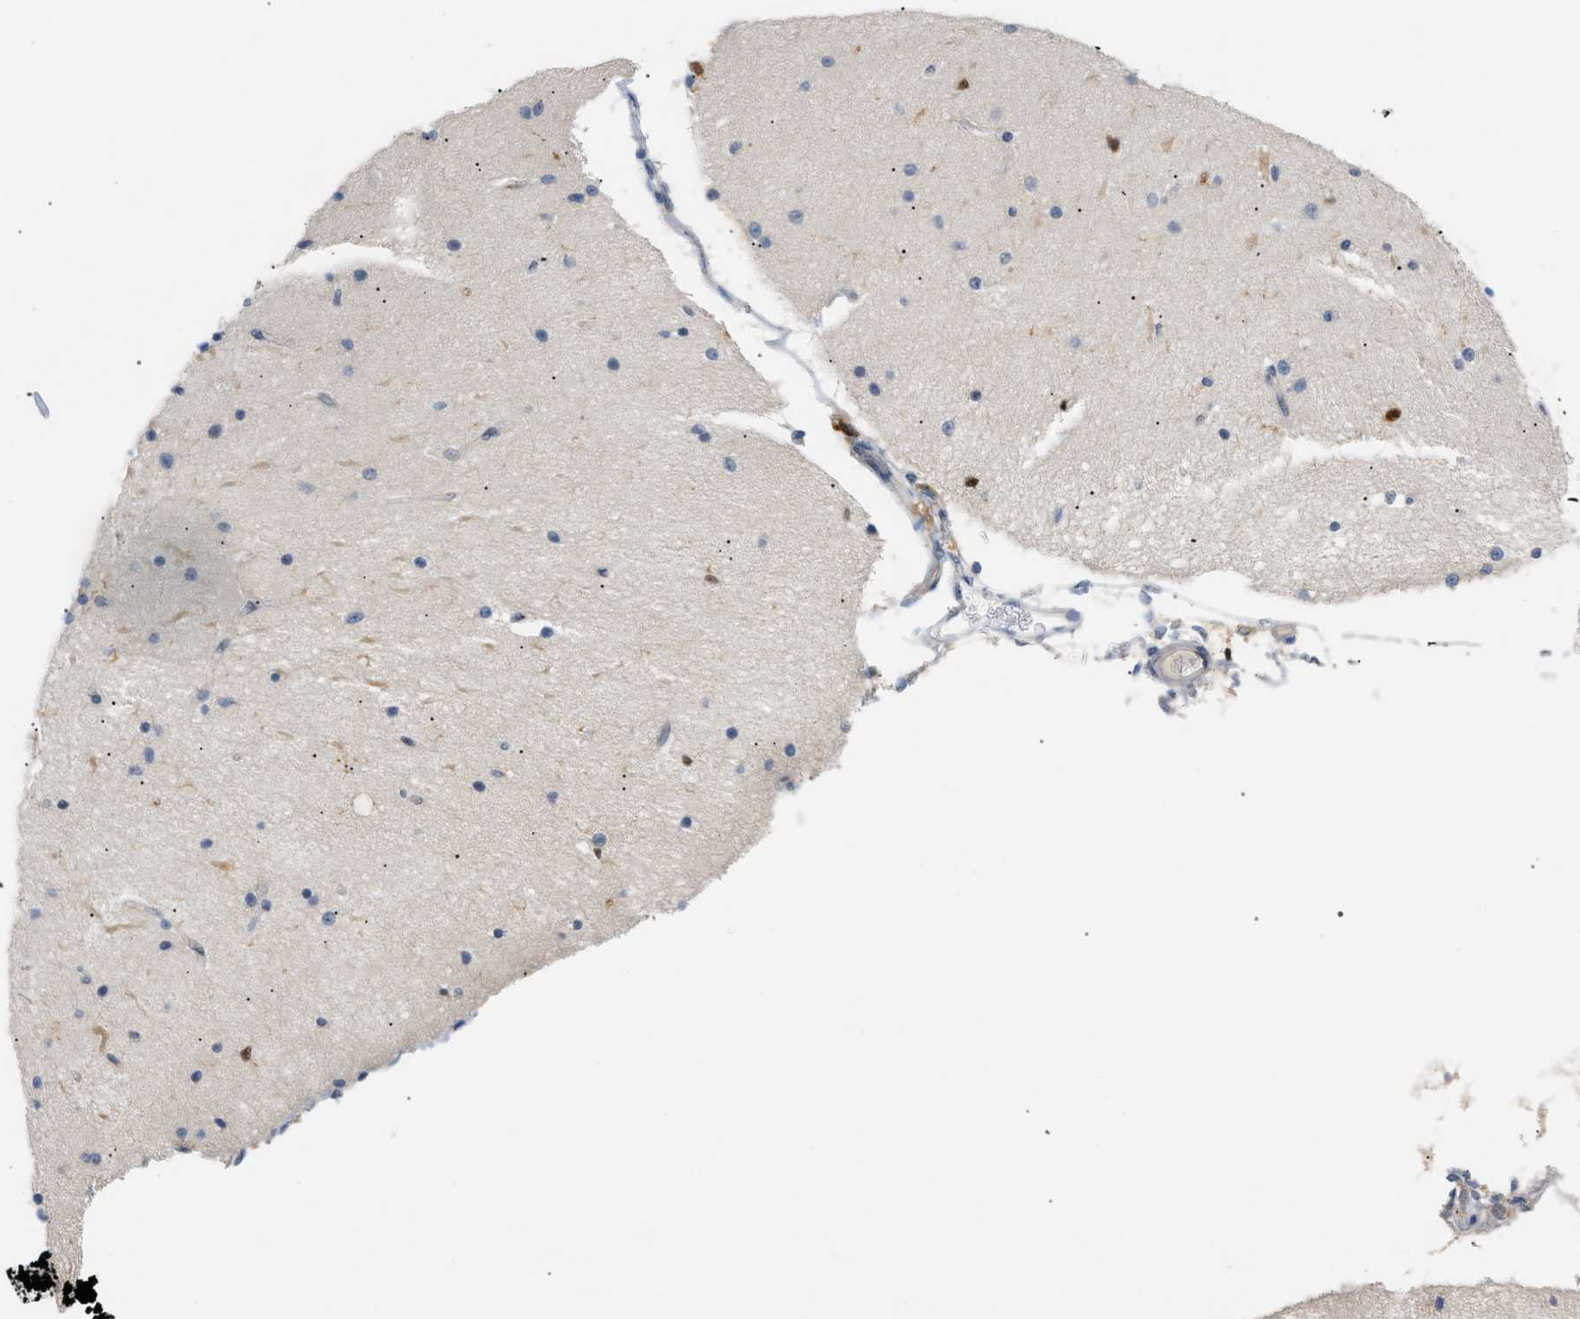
{"staining": {"intensity": "strong", "quantity": "<25%", "location": "nuclear"}, "tissue": "cerebellum", "cell_type": "Cells in granular layer", "image_type": "normal", "snomed": [{"axis": "morphology", "description": "Normal tissue, NOS"}, {"axis": "topography", "description": "Cerebellum"}], "caption": "Immunohistochemistry (DAB (3,3'-diaminobenzidine)) staining of benign cerebellum exhibits strong nuclear protein positivity in approximately <25% of cells in granular layer. (Stains: DAB in brown, nuclei in blue, Microscopy: brightfield microscopy at high magnification).", "gene": "PYCARD", "patient": {"sex": "female", "age": 54}}